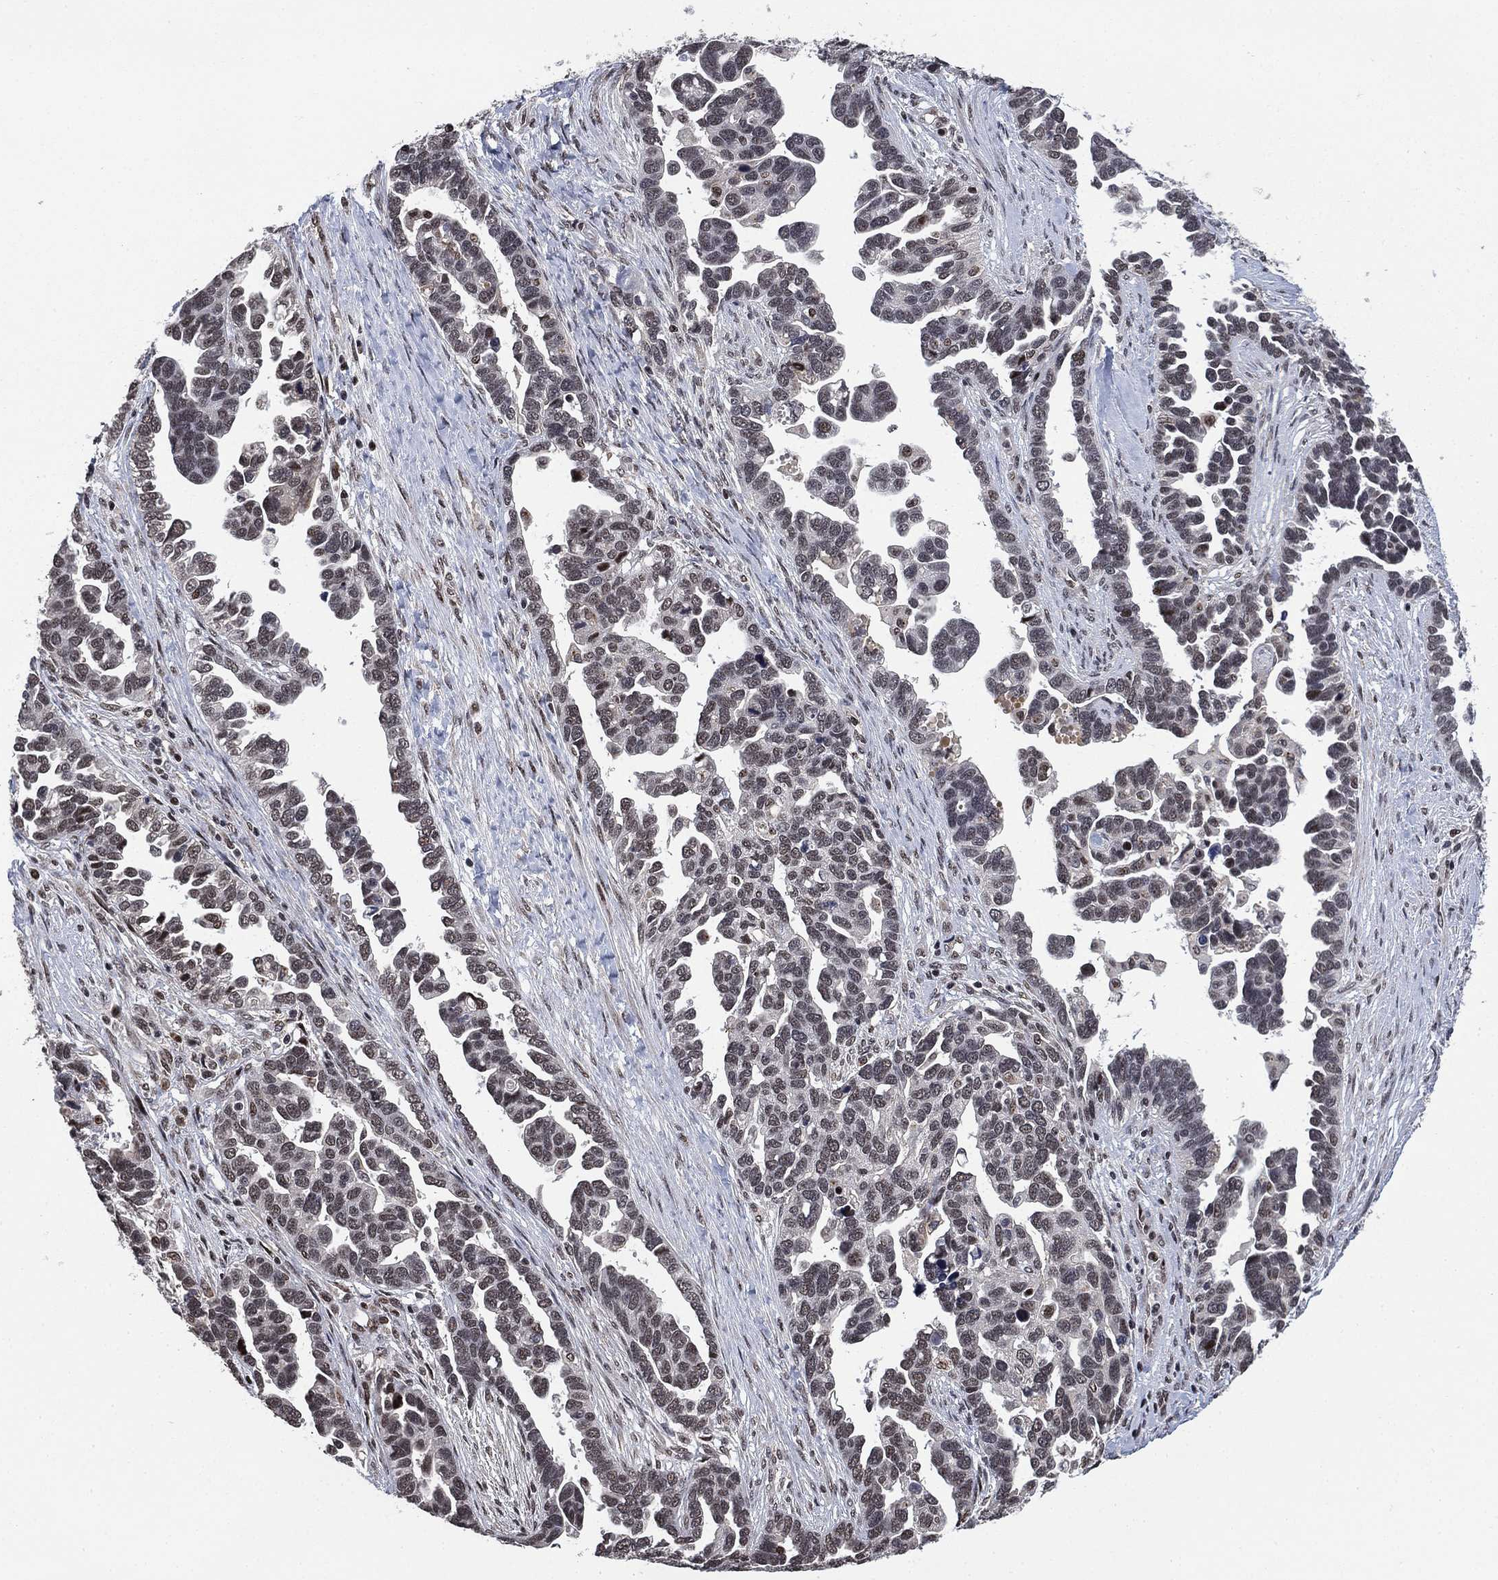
{"staining": {"intensity": "moderate", "quantity": "<25%", "location": "nuclear"}, "tissue": "ovarian cancer", "cell_type": "Tumor cells", "image_type": "cancer", "snomed": [{"axis": "morphology", "description": "Cystadenocarcinoma, serous, NOS"}, {"axis": "topography", "description": "Ovary"}], "caption": "Tumor cells display low levels of moderate nuclear positivity in approximately <25% of cells in human ovarian cancer. (DAB (3,3'-diaminobenzidine) IHC with brightfield microscopy, high magnification).", "gene": "ZSCAN30", "patient": {"sex": "female", "age": 54}}